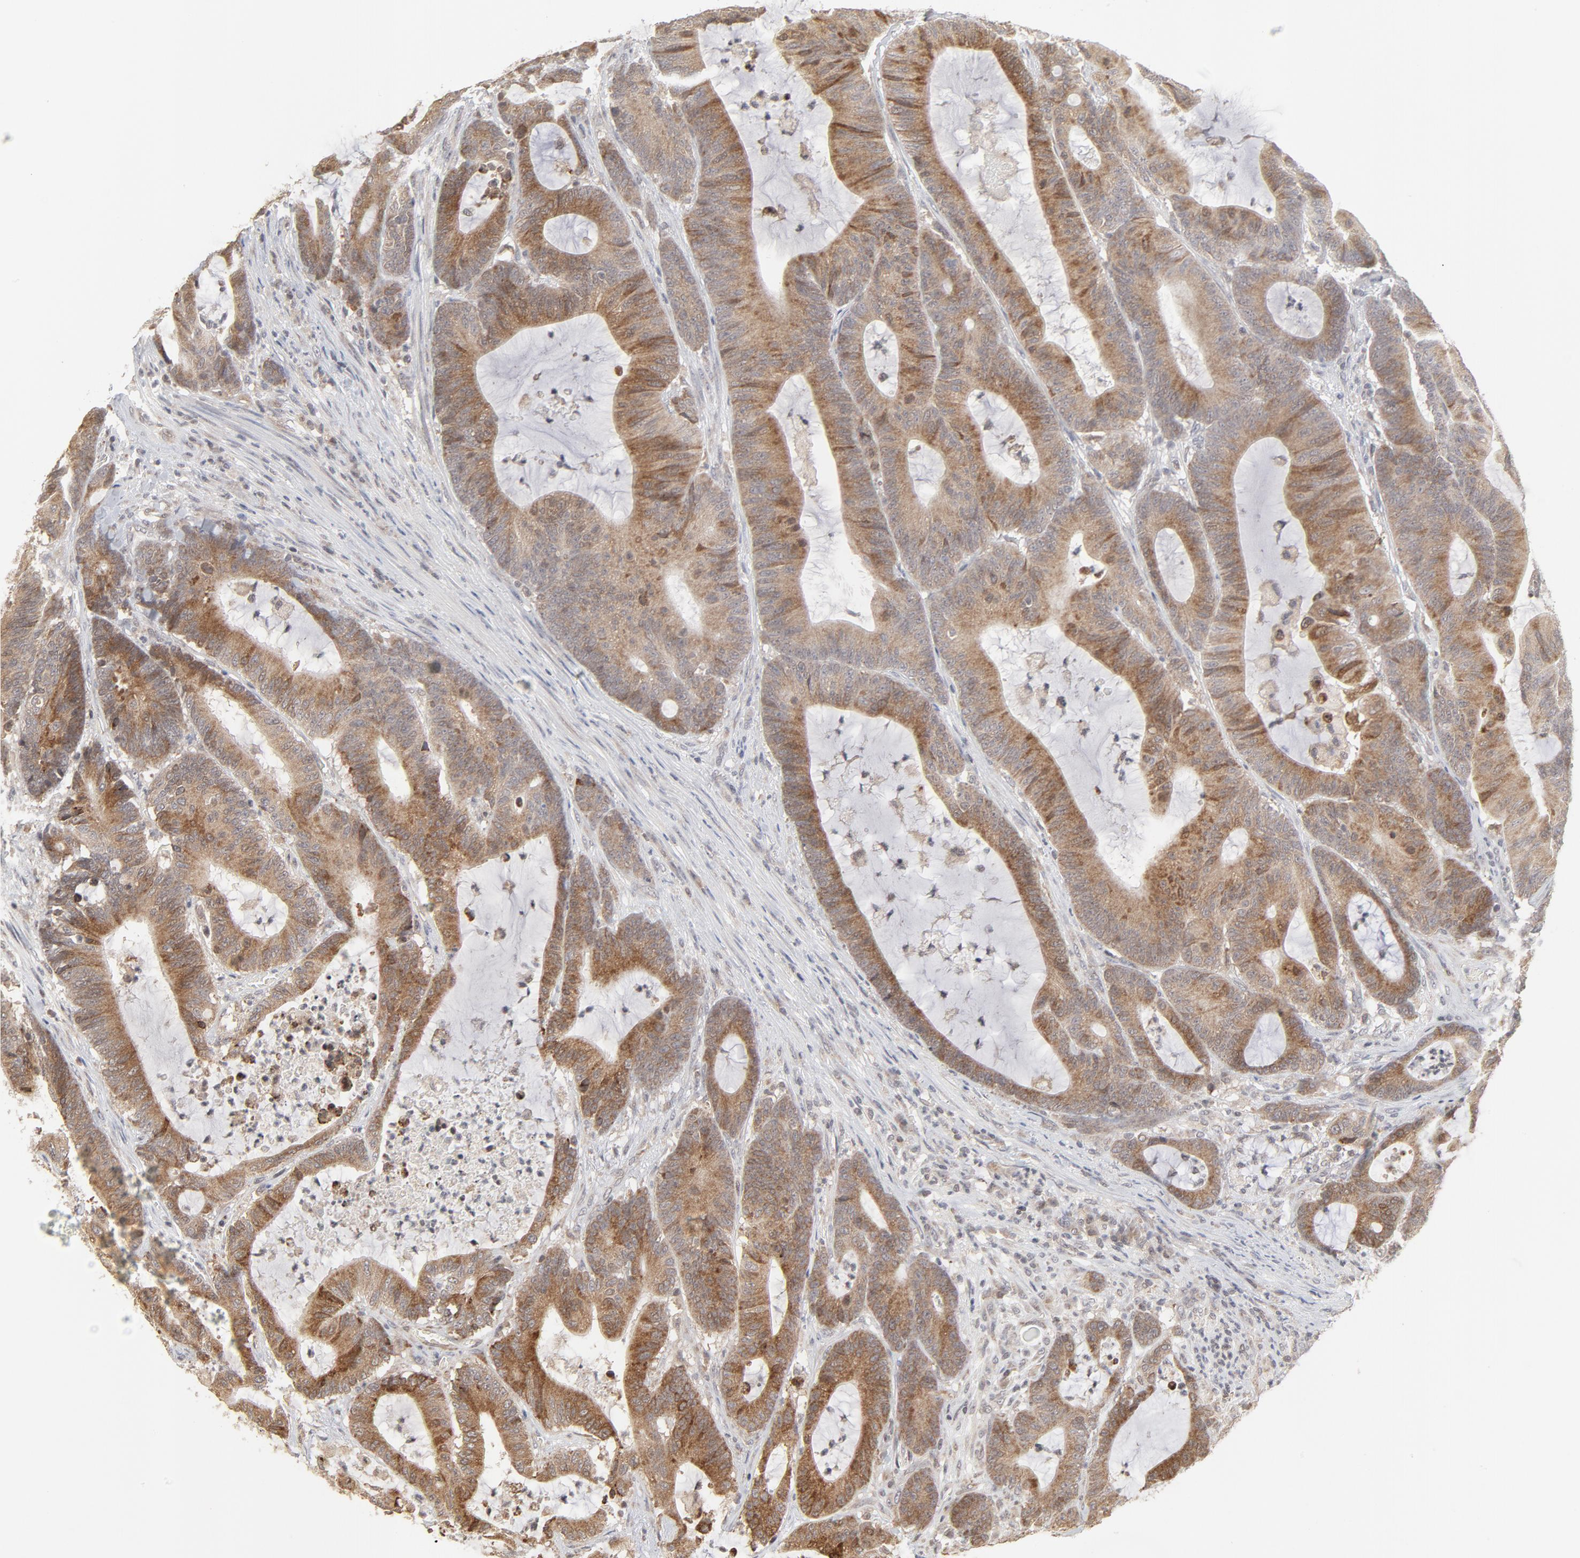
{"staining": {"intensity": "moderate", "quantity": ">75%", "location": "cytoplasmic/membranous"}, "tissue": "colorectal cancer", "cell_type": "Tumor cells", "image_type": "cancer", "snomed": [{"axis": "morphology", "description": "Adenocarcinoma, NOS"}, {"axis": "topography", "description": "Colon"}], "caption": "A micrograph of human colorectal cancer stained for a protein exhibits moderate cytoplasmic/membranous brown staining in tumor cells.", "gene": "ARIH1", "patient": {"sex": "female", "age": 84}}